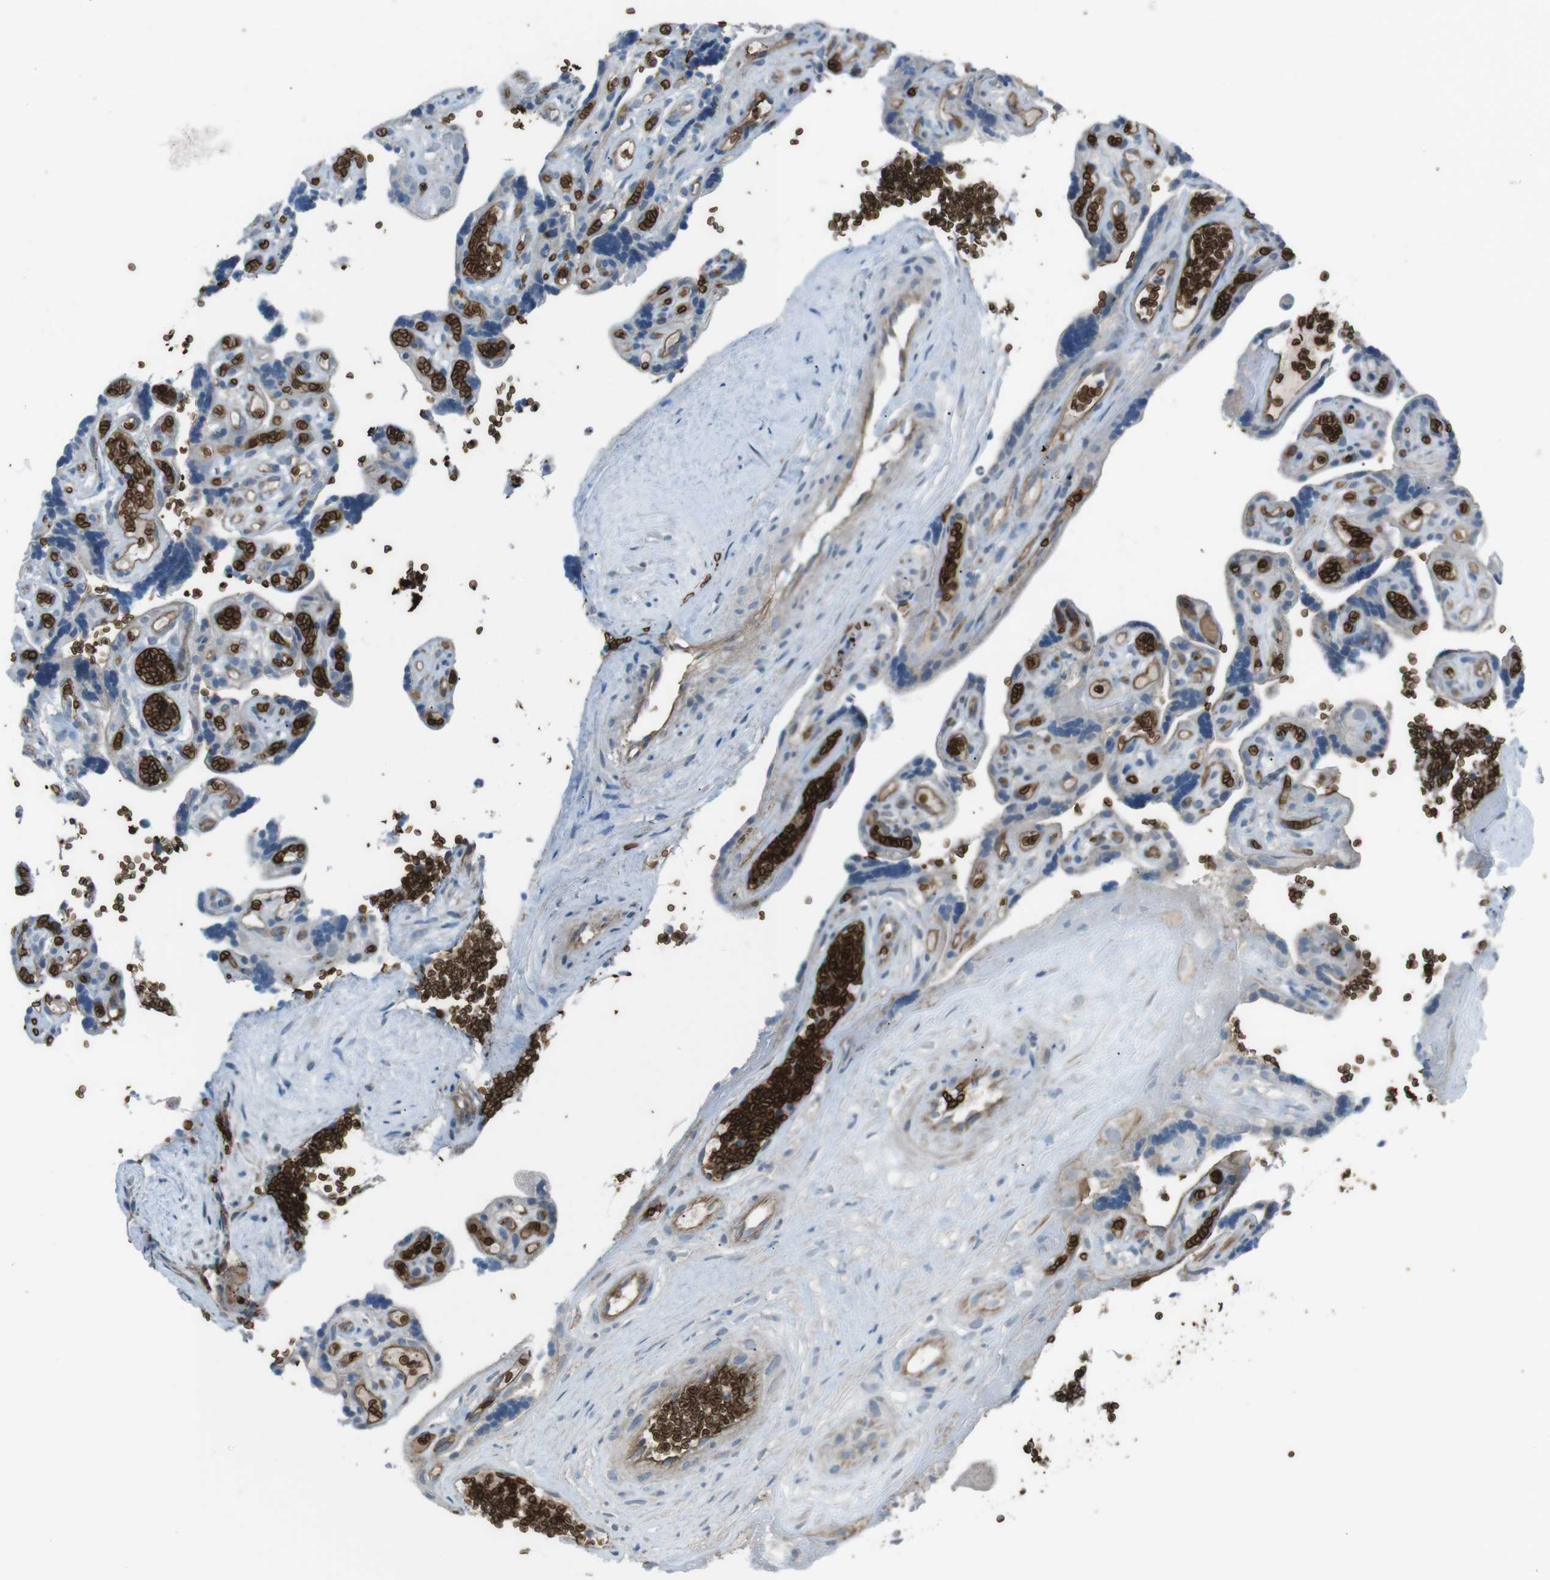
{"staining": {"intensity": "negative", "quantity": "none", "location": "none"}, "tissue": "placenta", "cell_type": "Decidual cells", "image_type": "normal", "snomed": [{"axis": "morphology", "description": "Normal tissue, NOS"}, {"axis": "topography", "description": "Placenta"}], "caption": "DAB (3,3'-diaminobenzidine) immunohistochemical staining of normal placenta demonstrates no significant expression in decidual cells.", "gene": "SPTA1", "patient": {"sex": "female", "age": 30}}